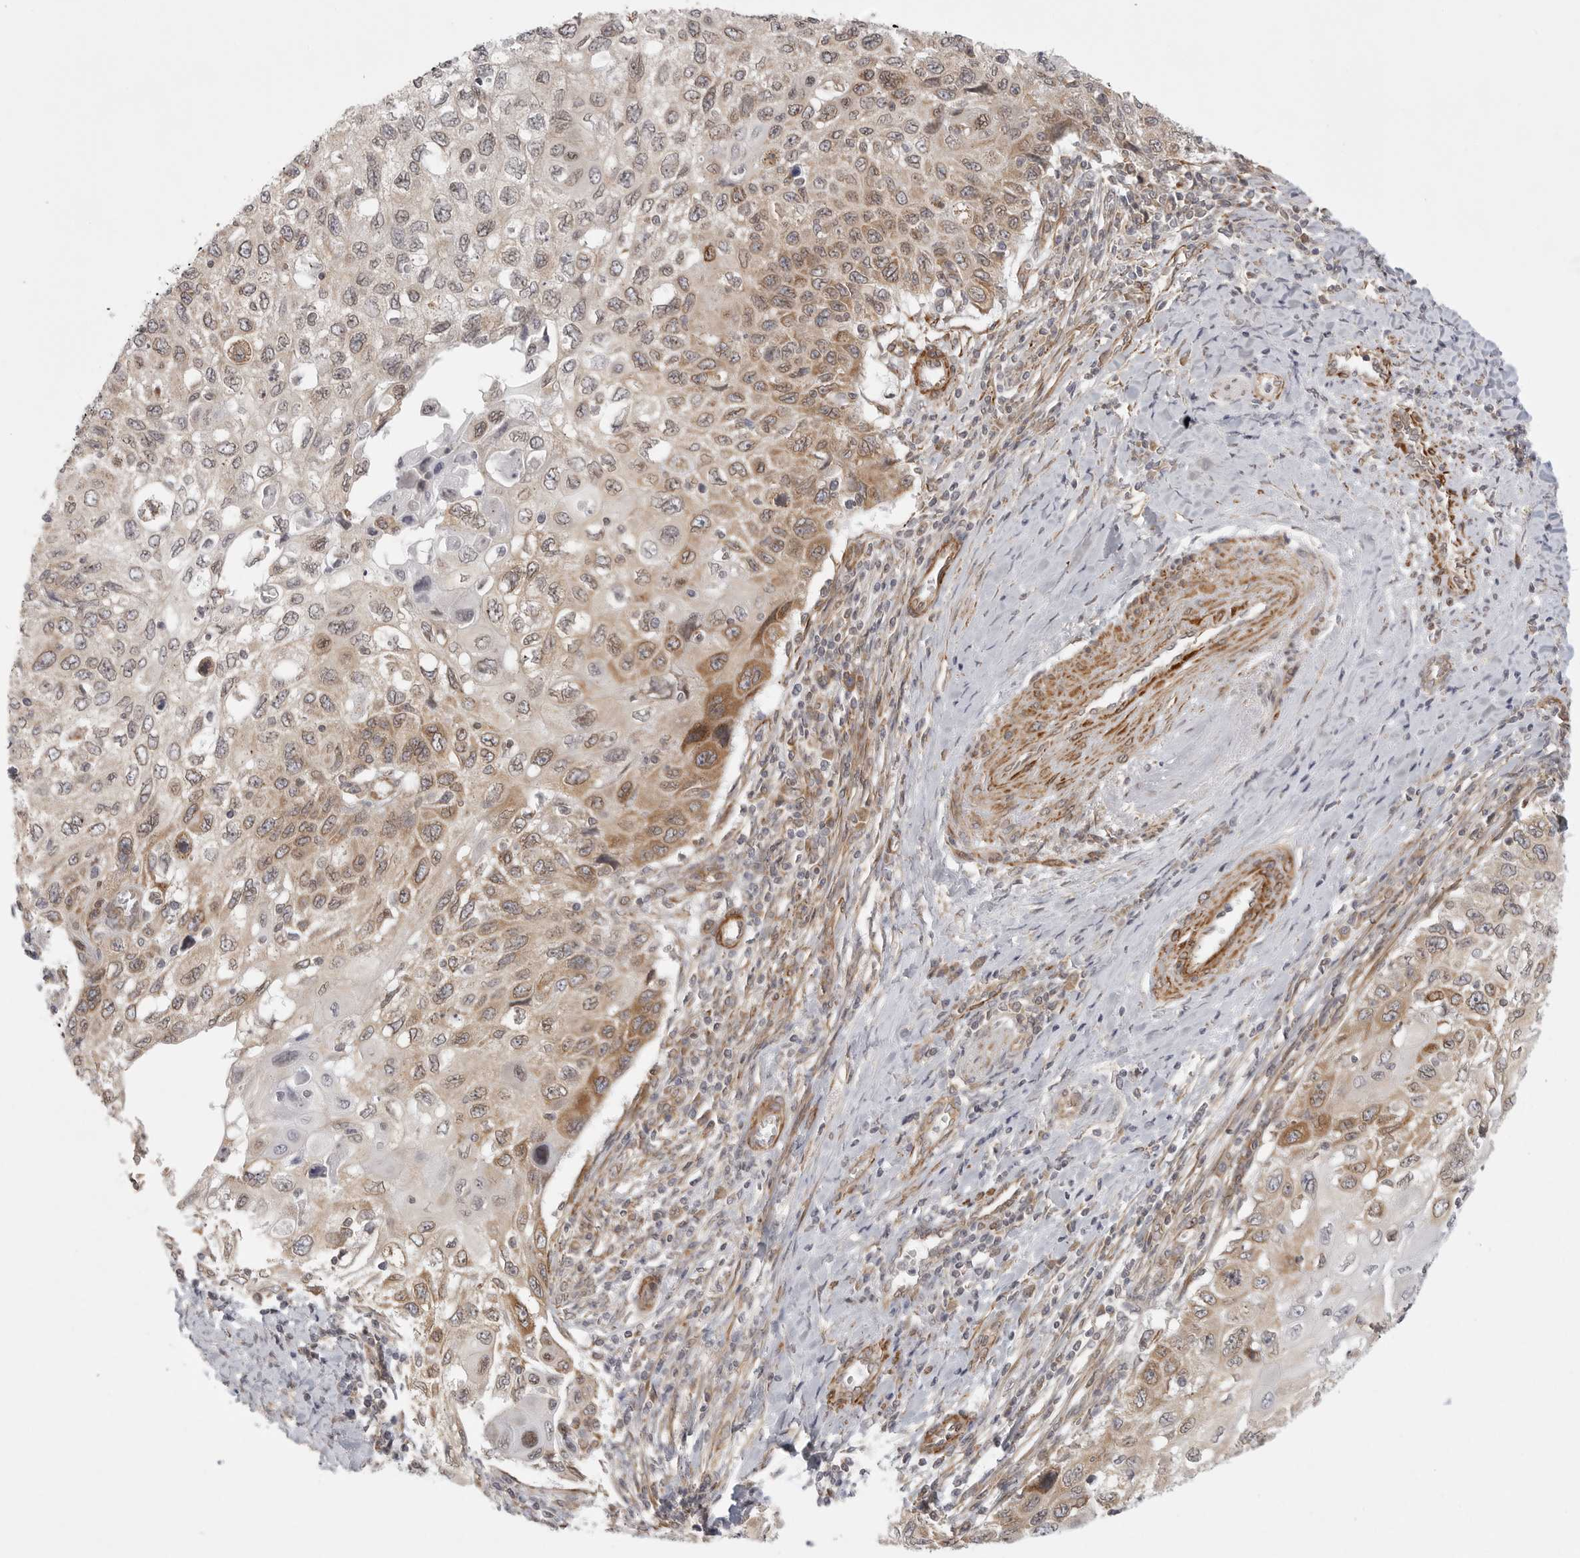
{"staining": {"intensity": "moderate", "quantity": ">75%", "location": "cytoplasmic/membranous"}, "tissue": "cervical cancer", "cell_type": "Tumor cells", "image_type": "cancer", "snomed": [{"axis": "morphology", "description": "Squamous cell carcinoma, NOS"}, {"axis": "topography", "description": "Cervix"}], "caption": "Immunohistochemistry (DAB) staining of cervical squamous cell carcinoma demonstrates moderate cytoplasmic/membranous protein expression in about >75% of tumor cells.", "gene": "CERS2", "patient": {"sex": "female", "age": 70}}